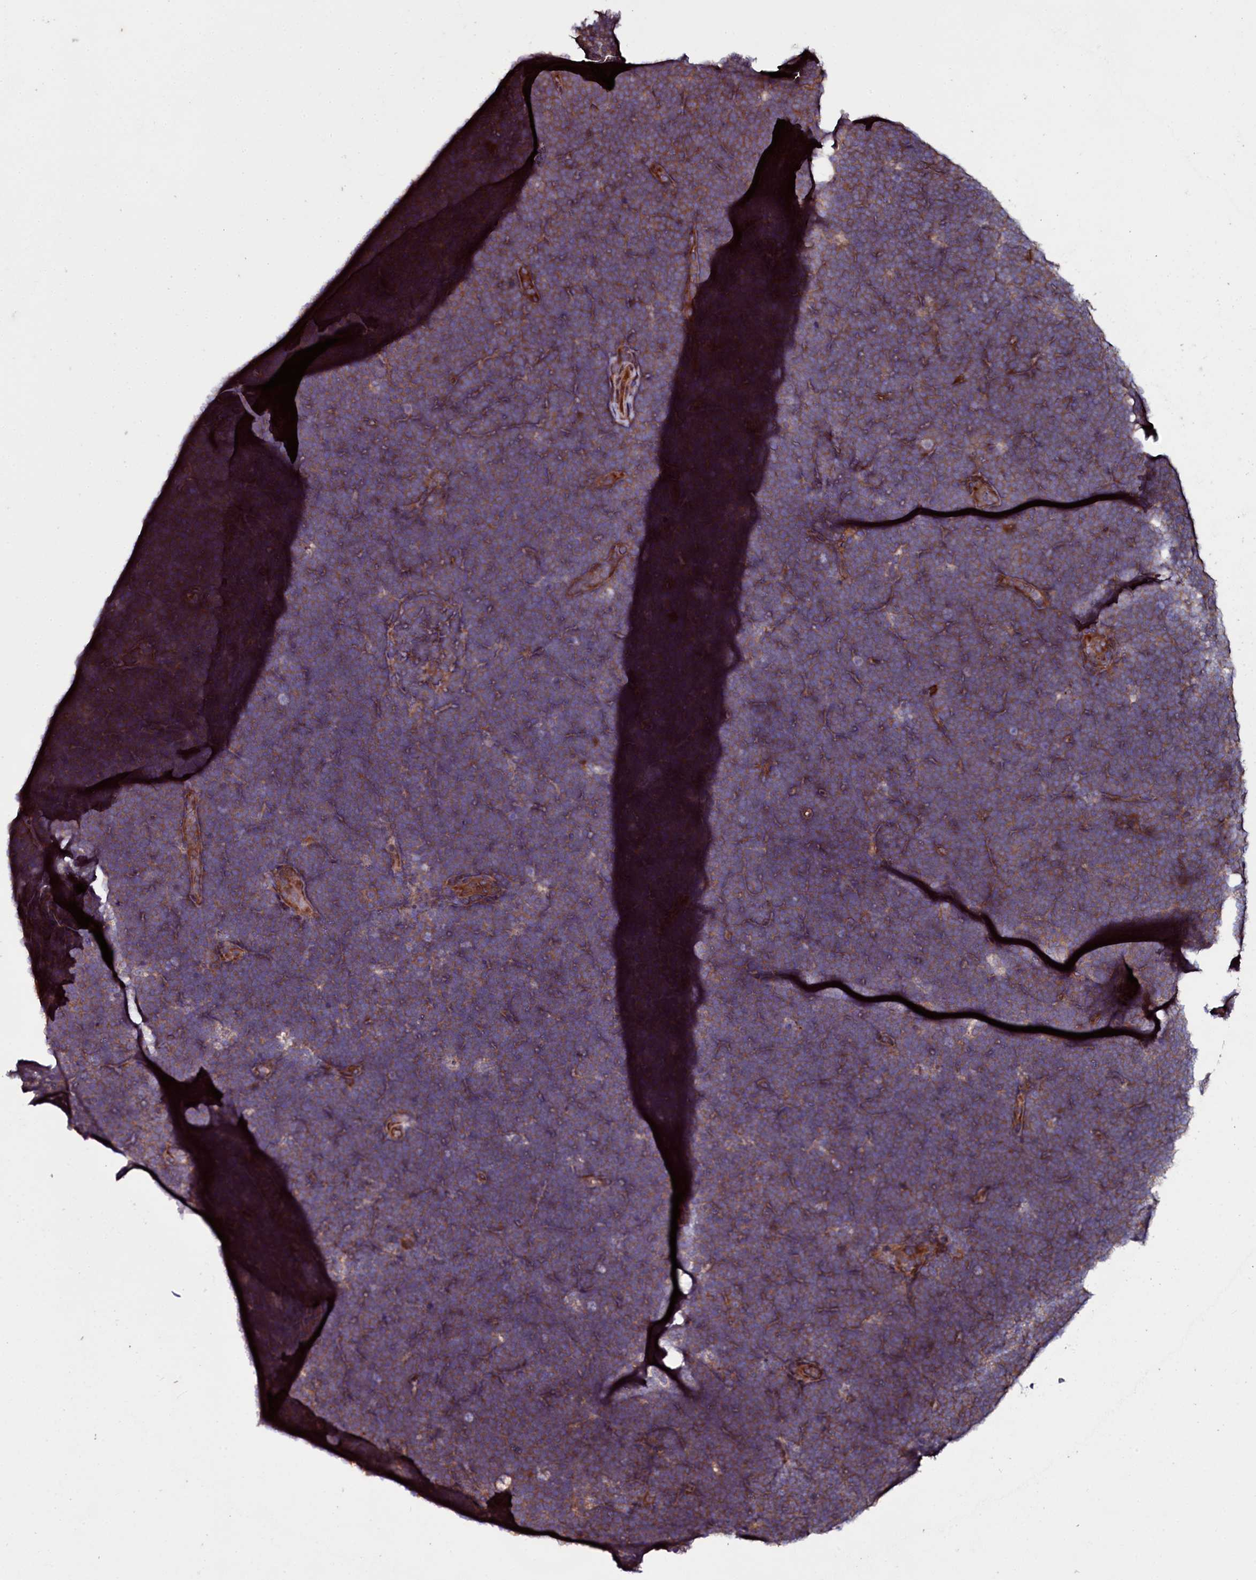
{"staining": {"intensity": "weak", "quantity": "25%-75%", "location": "cytoplasmic/membranous"}, "tissue": "lymphoma", "cell_type": "Tumor cells", "image_type": "cancer", "snomed": [{"axis": "morphology", "description": "Malignant lymphoma, non-Hodgkin's type, High grade"}, {"axis": "topography", "description": "Lymph node"}], "caption": "An immunohistochemistry (IHC) micrograph of tumor tissue is shown. Protein staining in brown highlights weak cytoplasmic/membranous positivity in lymphoma within tumor cells.", "gene": "USPL1", "patient": {"sex": "male", "age": 13}}